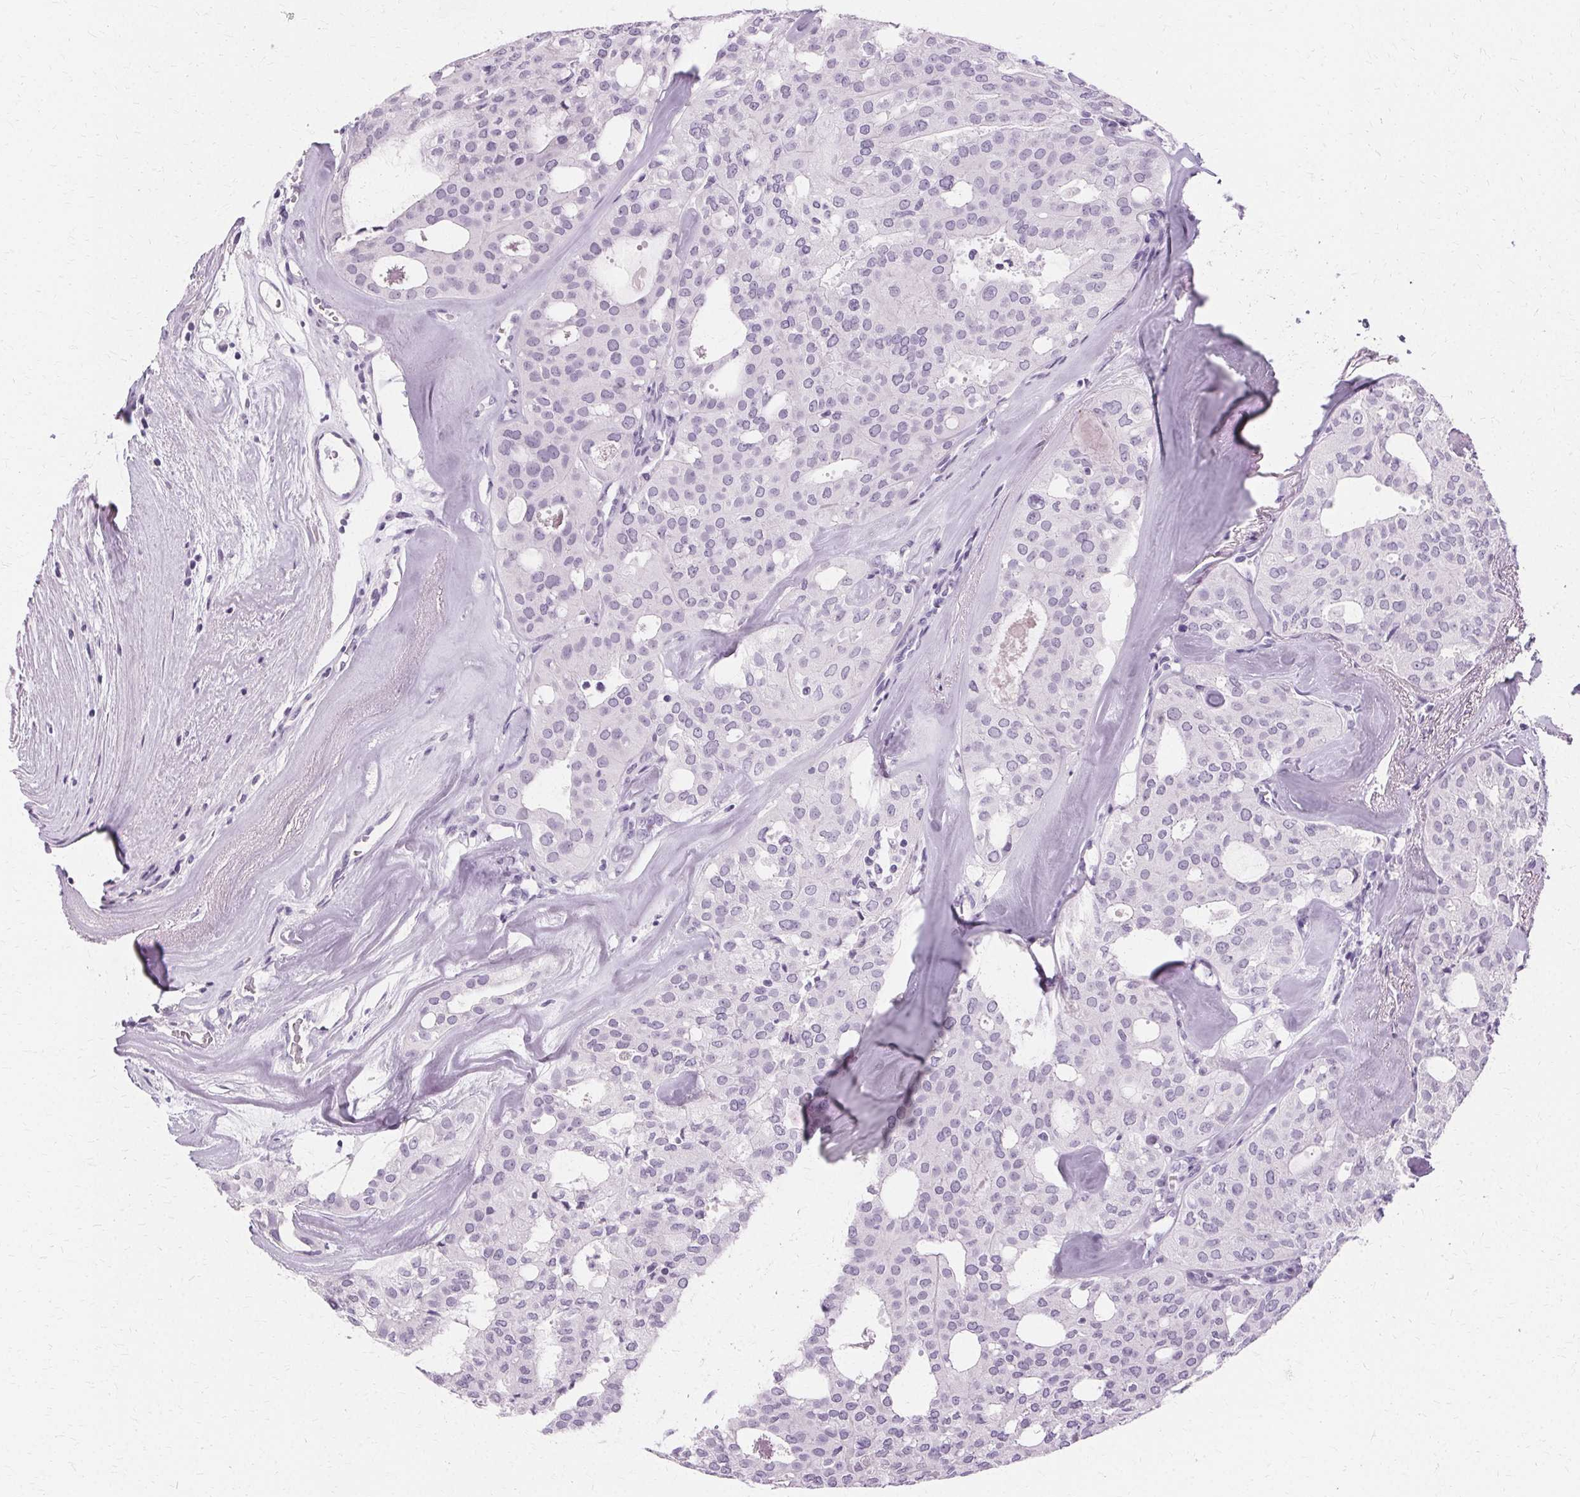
{"staining": {"intensity": "negative", "quantity": "none", "location": "none"}, "tissue": "thyroid cancer", "cell_type": "Tumor cells", "image_type": "cancer", "snomed": [{"axis": "morphology", "description": "Follicular adenoma carcinoma, NOS"}, {"axis": "topography", "description": "Thyroid gland"}], "caption": "Follicular adenoma carcinoma (thyroid) stained for a protein using IHC demonstrates no staining tumor cells.", "gene": "KRT6C", "patient": {"sex": "male", "age": 75}}